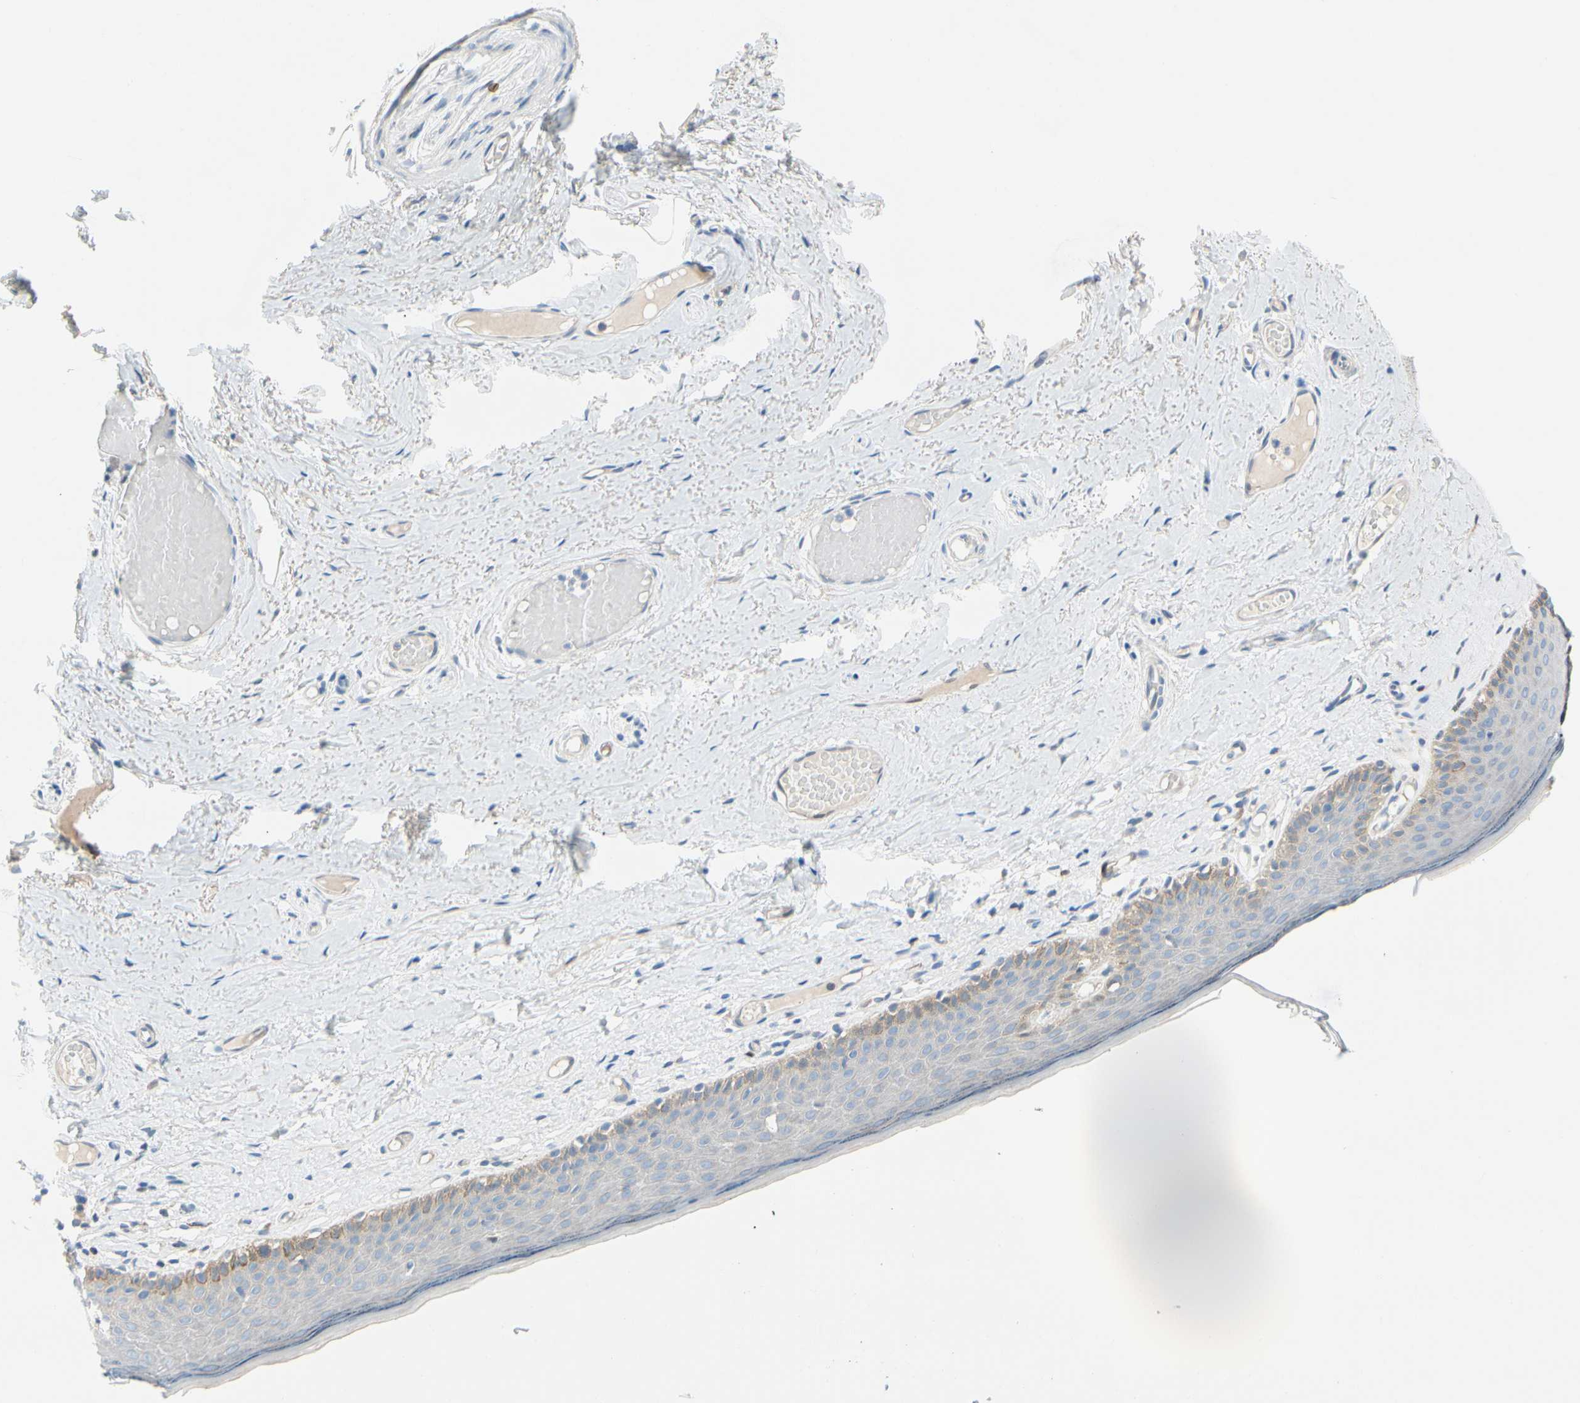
{"staining": {"intensity": "weak", "quantity": "<25%", "location": "cytoplasmic/membranous"}, "tissue": "skin", "cell_type": "Epidermal cells", "image_type": "normal", "snomed": [{"axis": "morphology", "description": "Normal tissue, NOS"}, {"axis": "topography", "description": "Vulva"}], "caption": "DAB (3,3'-diaminobenzidine) immunohistochemical staining of benign skin exhibits no significant expression in epidermal cells. (DAB (3,3'-diaminobenzidine) IHC, high magnification).", "gene": "ZNF132", "patient": {"sex": "female", "age": 54}}